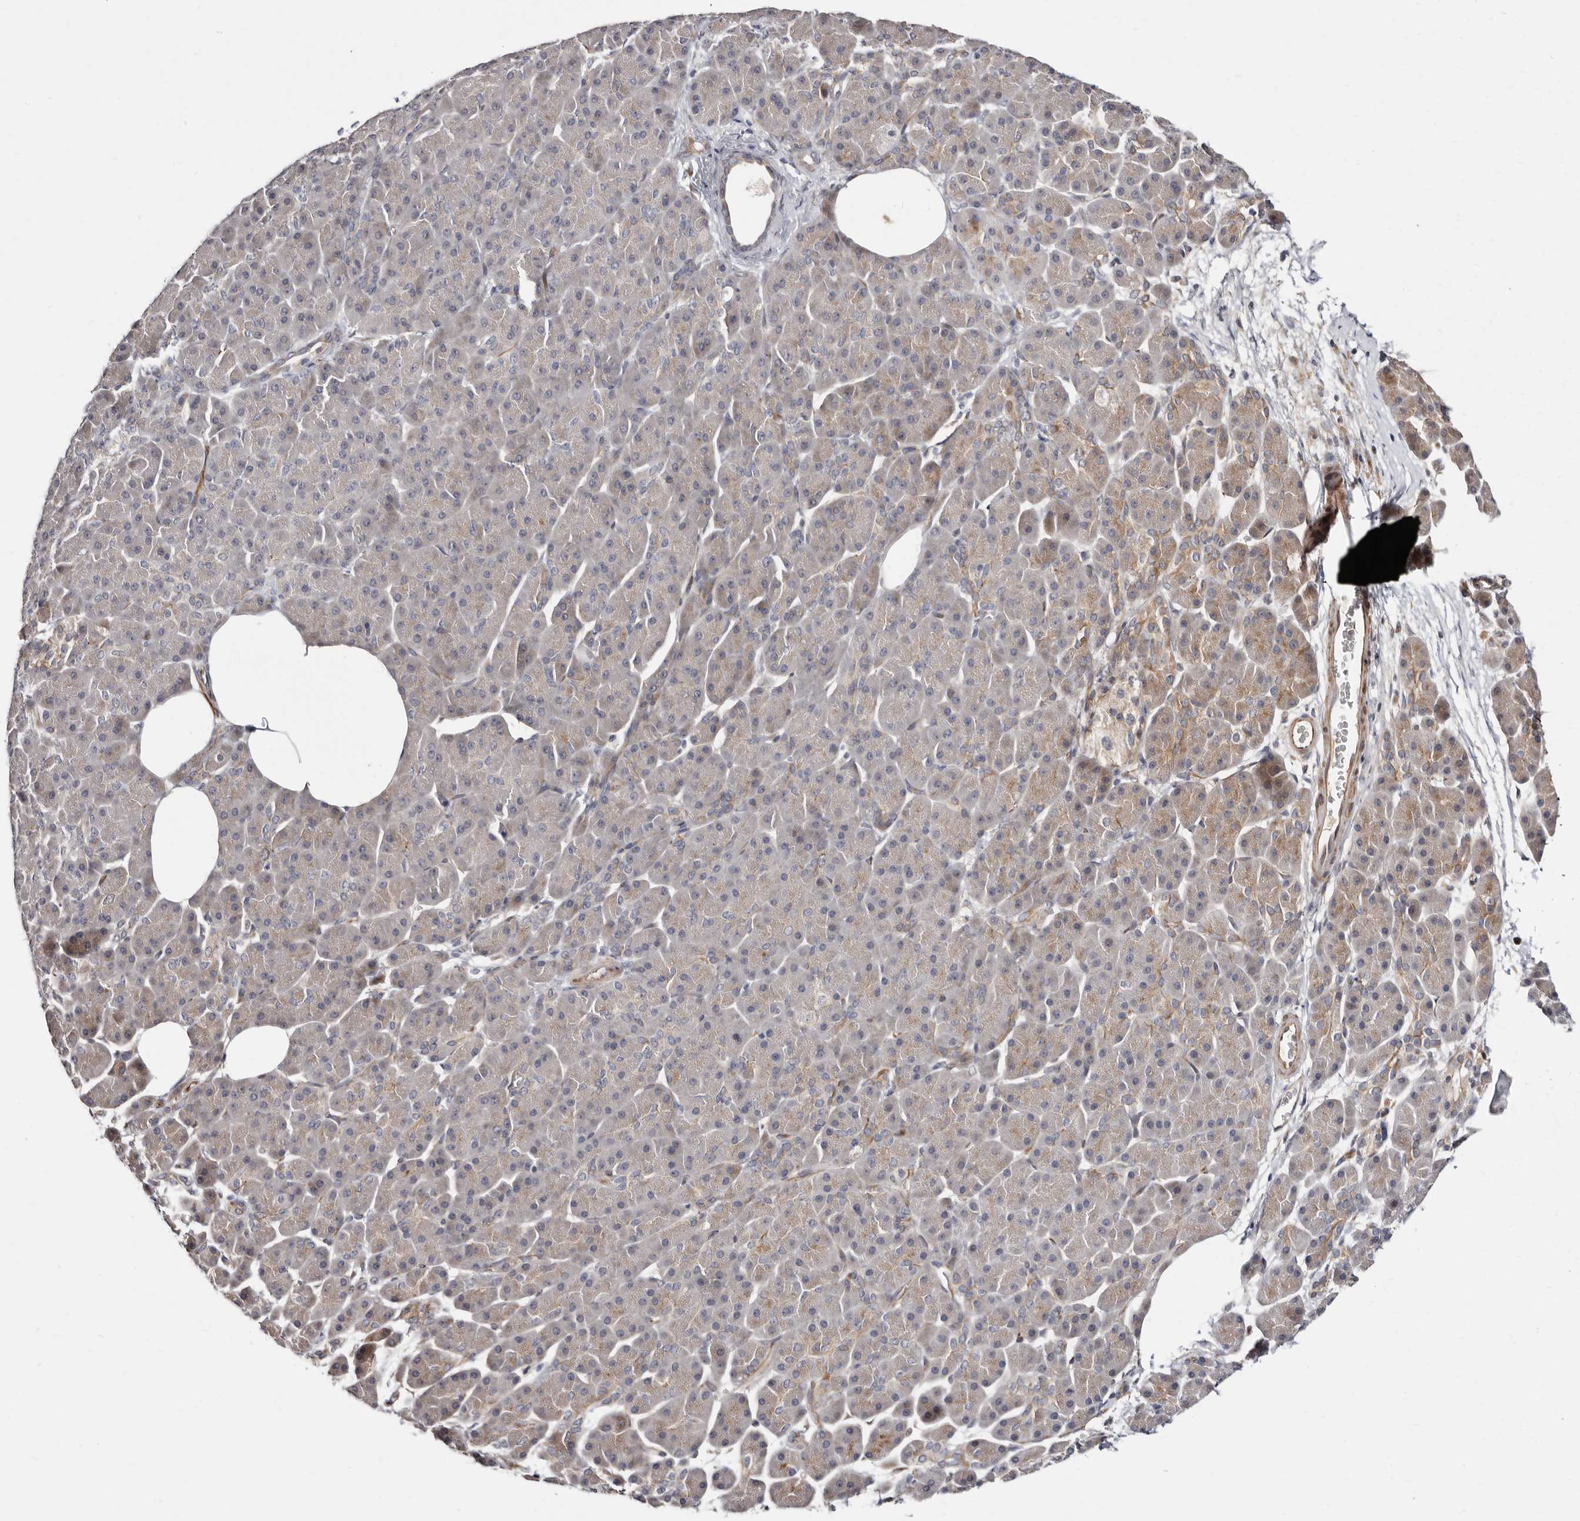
{"staining": {"intensity": "weak", "quantity": "<25%", "location": "cytoplasmic/membranous"}, "tissue": "pancreatic cancer", "cell_type": "Tumor cells", "image_type": "cancer", "snomed": [{"axis": "morphology", "description": "Adenocarcinoma, NOS"}, {"axis": "topography", "description": "Pancreas"}], "caption": "DAB immunohistochemical staining of pancreatic cancer exhibits no significant staining in tumor cells.", "gene": "KLHL4", "patient": {"sex": "female", "age": 70}}